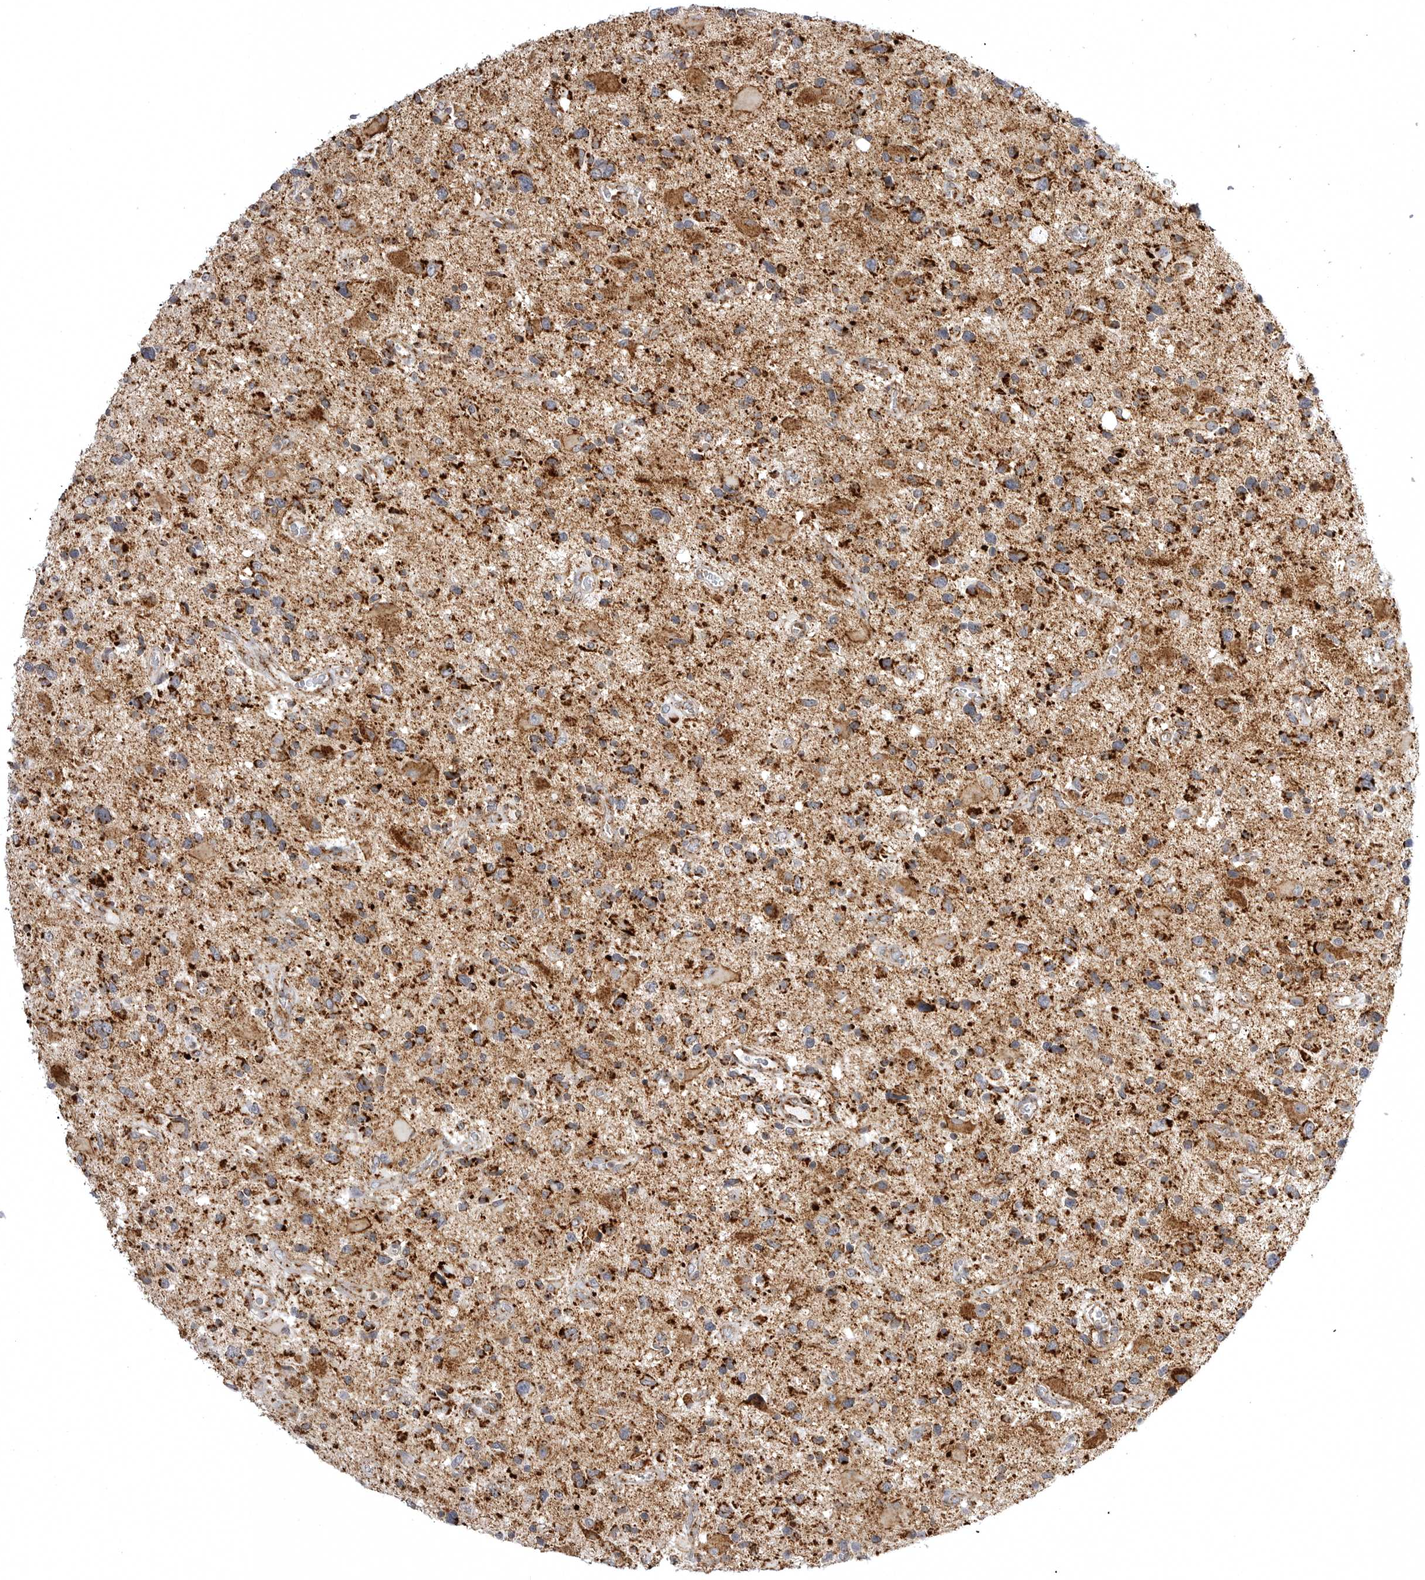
{"staining": {"intensity": "strong", "quantity": ">75%", "location": "cytoplasmic/membranous"}, "tissue": "glioma", "cell_type": "Tumor cells", "image_type": "cancer", "snomed": [{"axis": "morphology", "description": "Glioma, malignant, High grade"}, {"axis": "topography", "description": "Brain"}], "caption": "The micrograph reveals immunohistochemical staining of glioma. There is strong cytoplasmic/membranous positivity is present in about >75% of tumor cells.", "gene": "TUFM", "patient": {"sex": "male", "age": 33}}